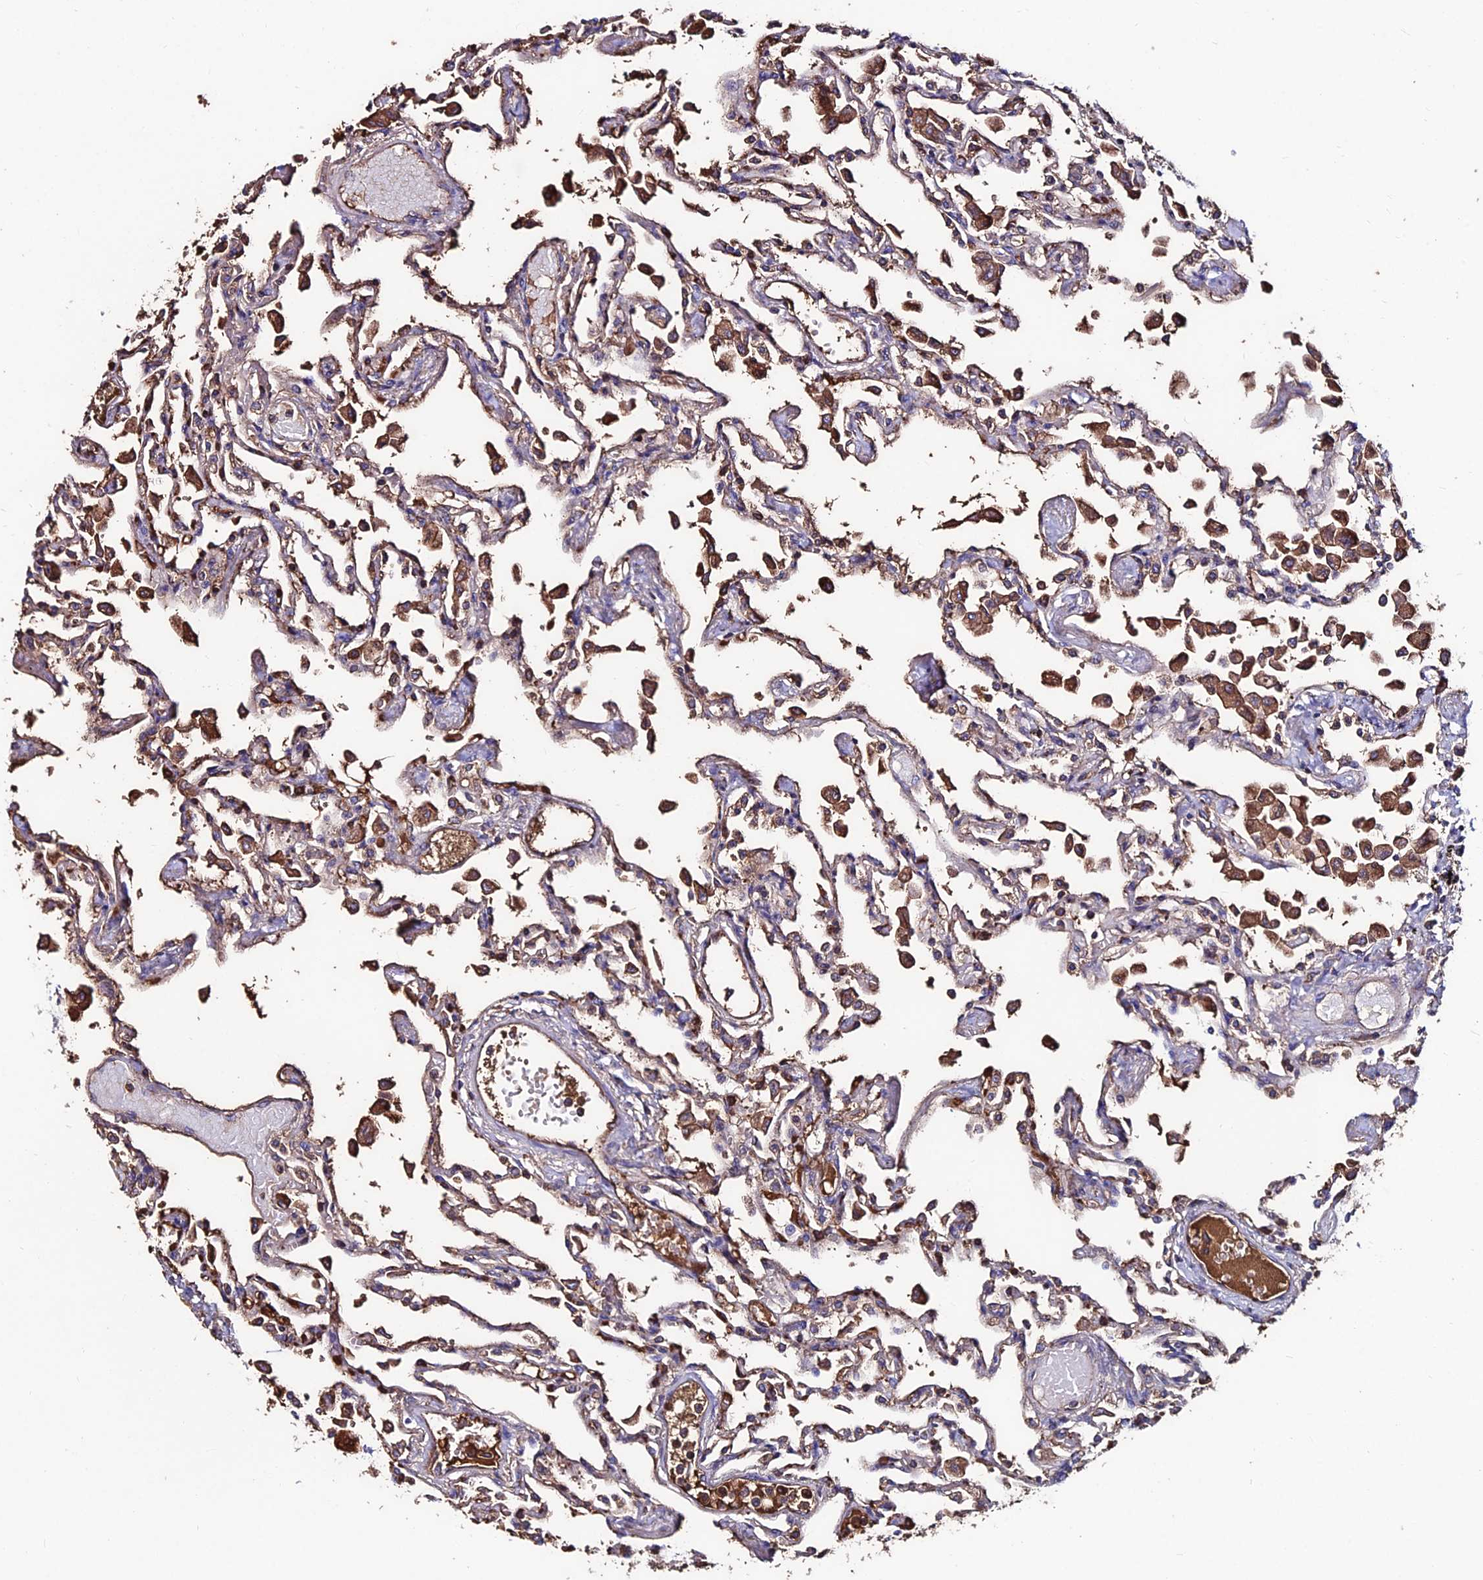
{"staining": {"intensity": "moderate", "quantity": "25%-75%", "location": "cytoplasmic/membranous"}, "tissue": "lung", "cell_type": "Alveolar cells", "image_type": "normal", "snomed": [{"axis": "morphology", "description": "Normal tissue, NOS"}, {"axis": "topography", "description": "Bronchus"}, {"axis": "topography", "description": "Lung"}], "caption": "Lung stained with DAB (3,3'-diaminobenzidine) immunohistochemistry displays medium levels of moderate cytoplasmic/membranous staining in about 25%-75% of alveolar cells.", "gene": "SLC25A16", "patient": {"sex": "female", "age": 49}}